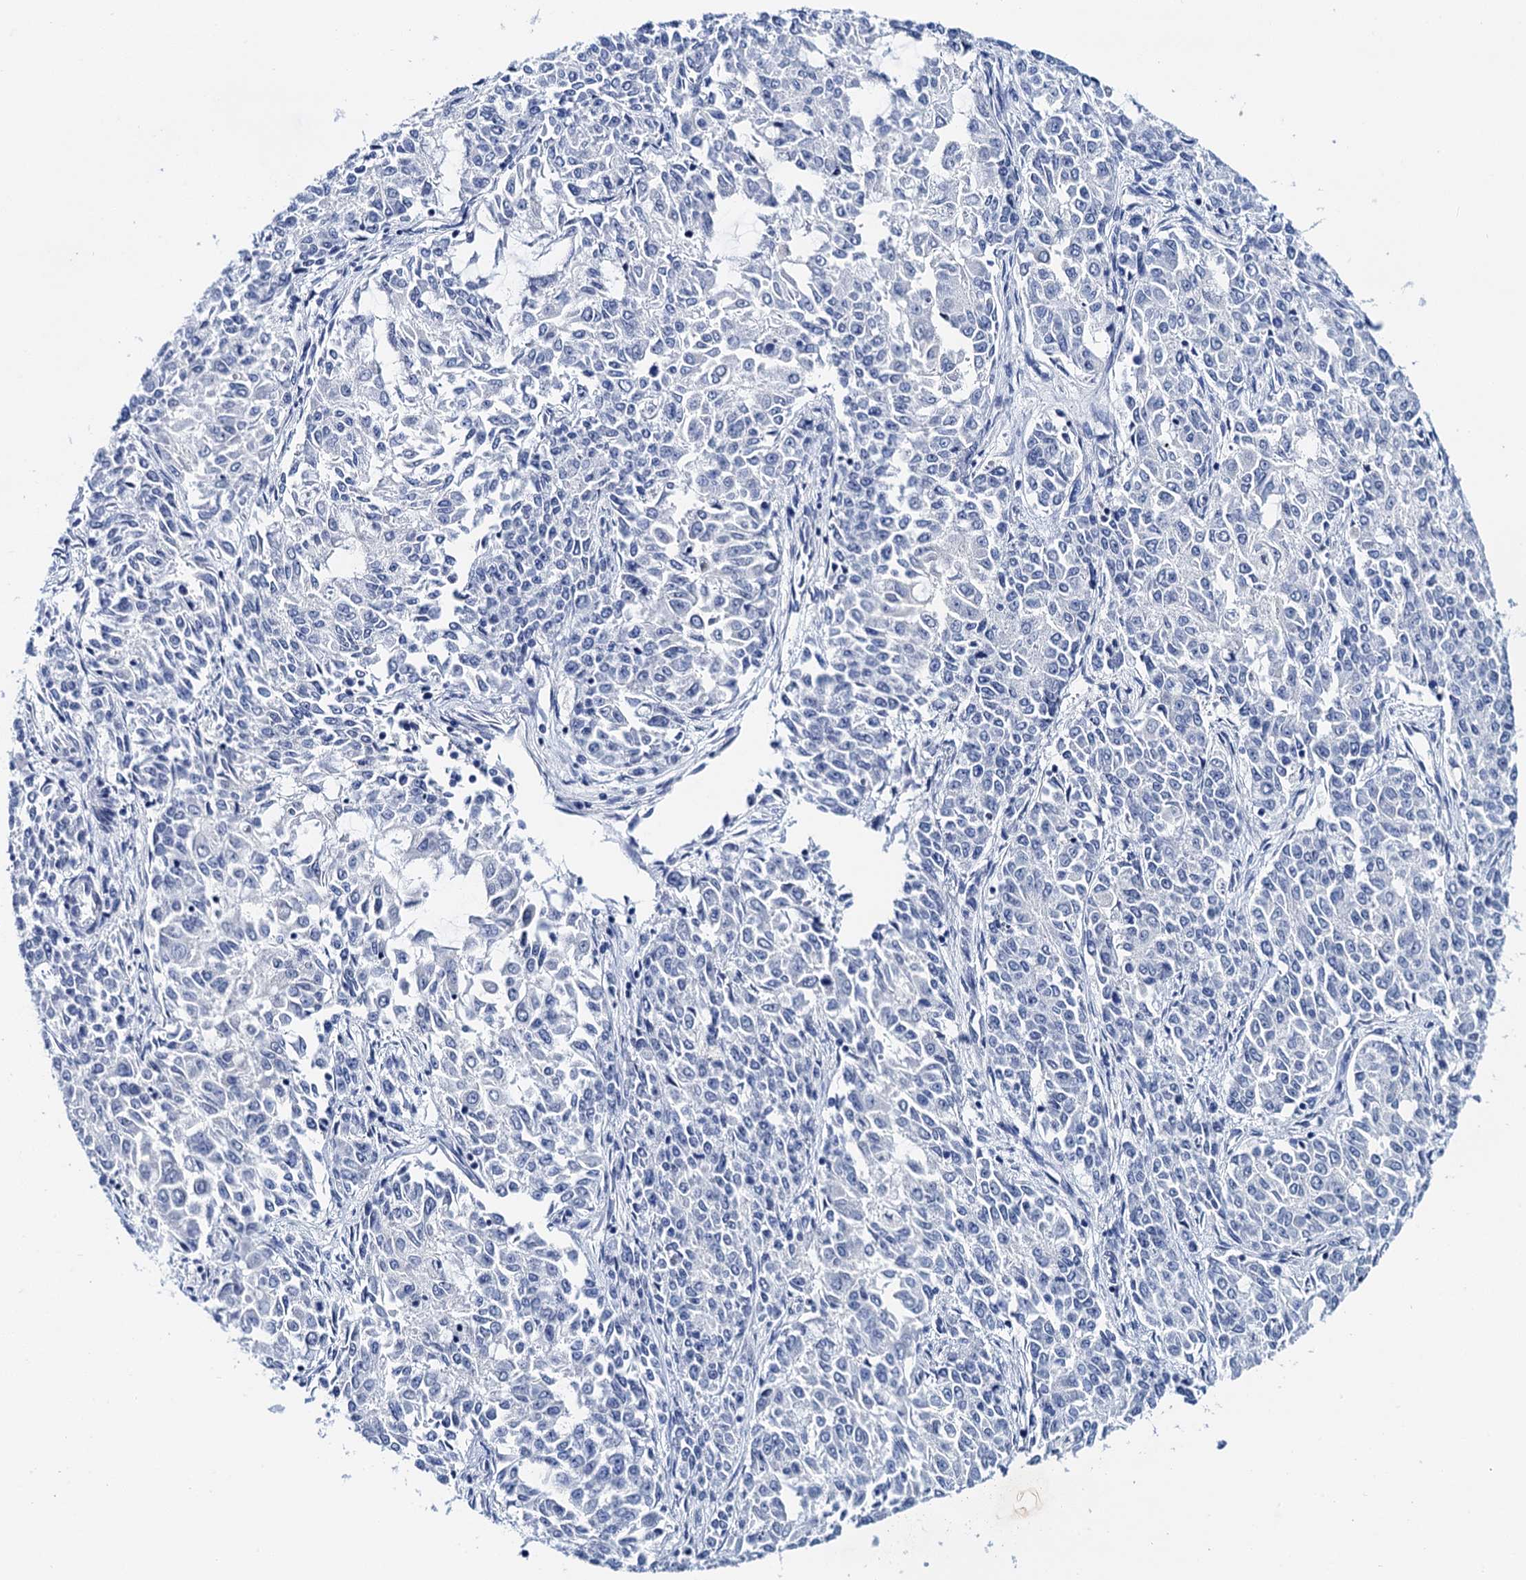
{"staining": {"intensity": "negative", "quantity": "none", "location": "none"}, "tissue": "endometrial cancer", "cell_type": "Tumor cells", "image_type": "cancer", "snomed": [{"axis": "morphology", "description": "Adenocarcinoma, NOS"}, {"axis": "topography", "description": "Endometrium"}], "caption": "Tumor cells are negative for brown protein staining in adenocarcinoma (endometrial).", "gene": "LYPD3", "patient": {"sex": "female", "age": 50}}